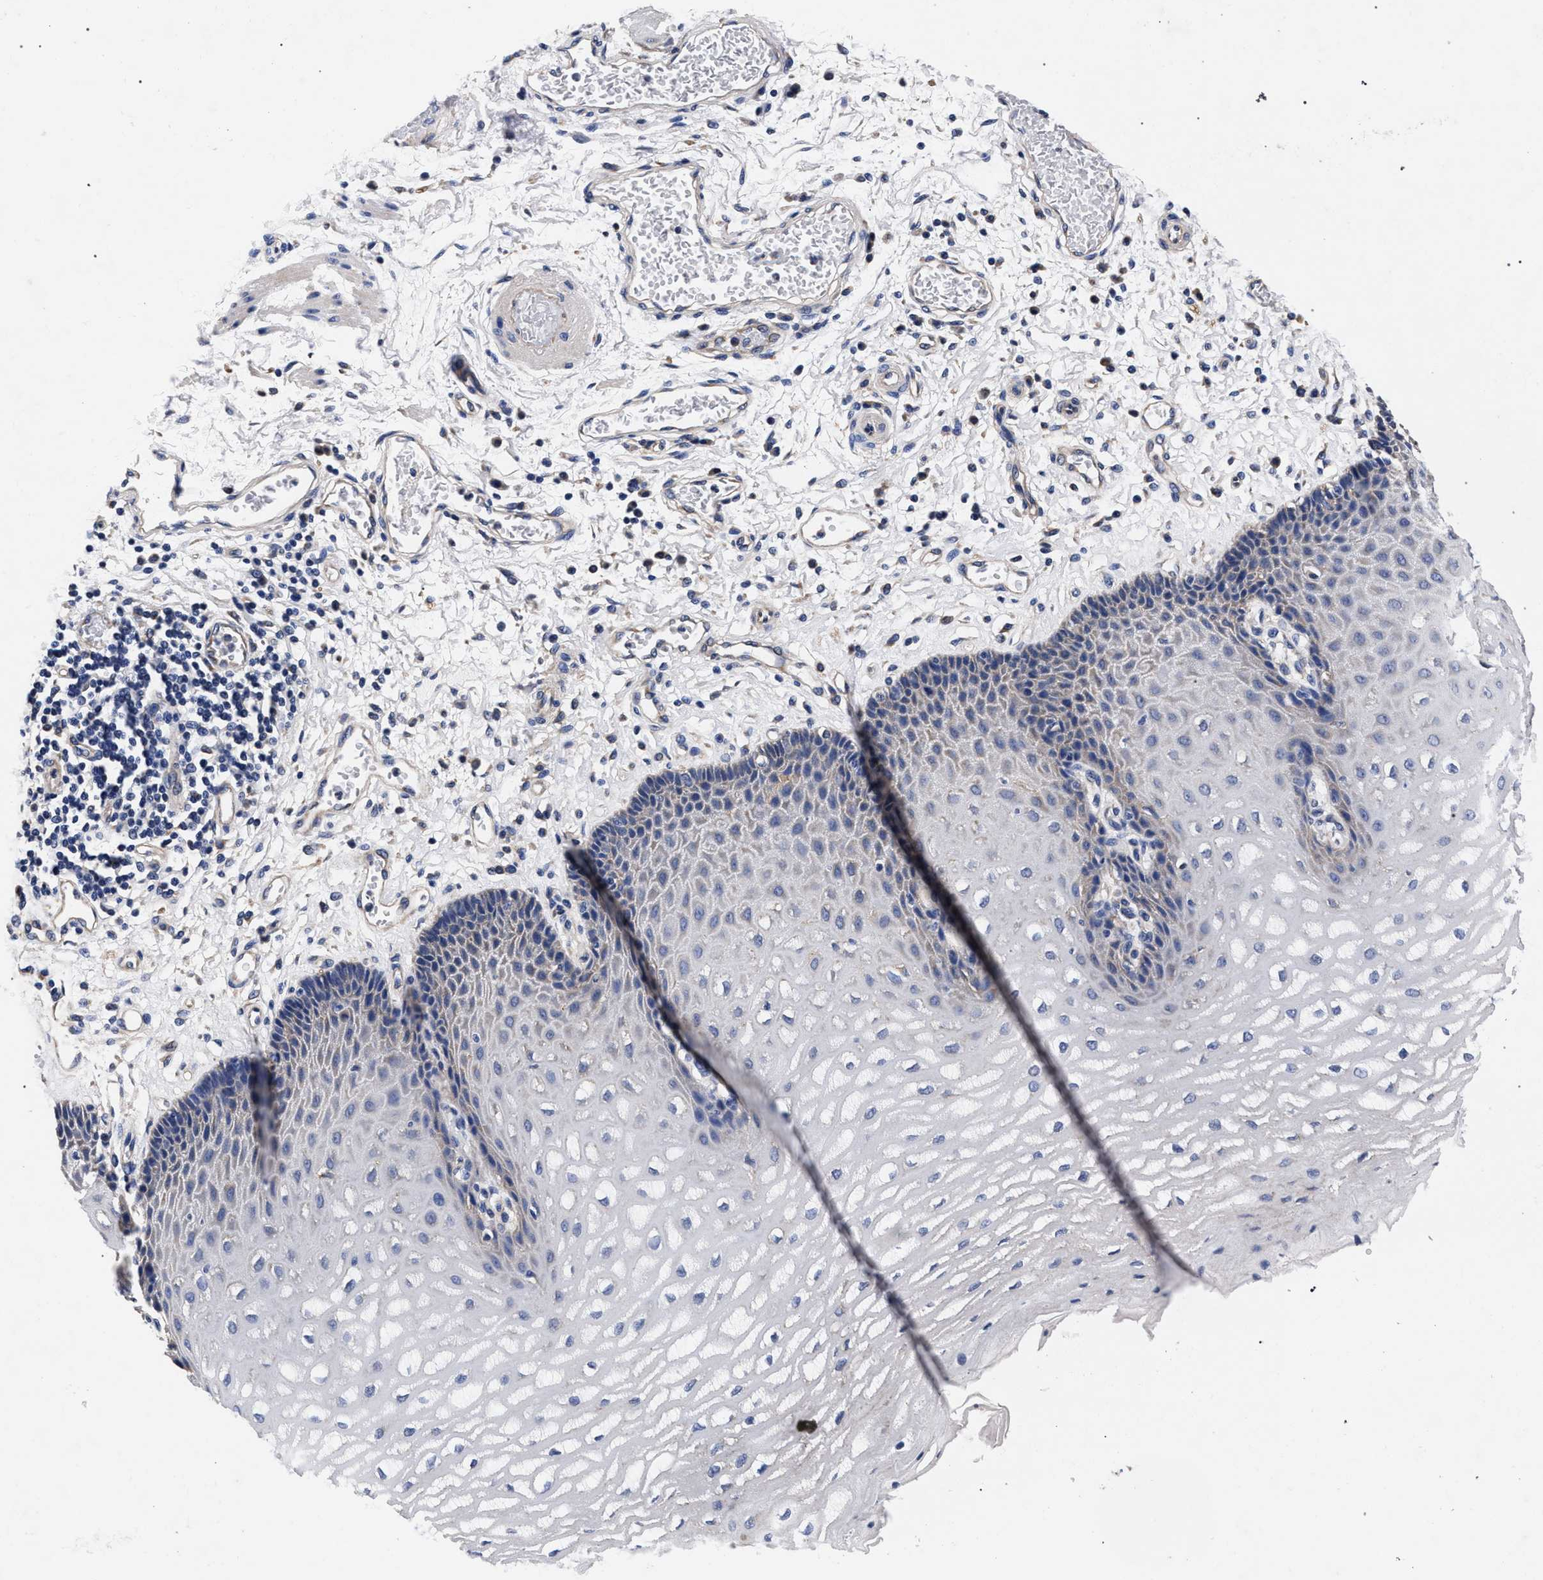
{"staining": {"intensity": "weak", "quantity": "<25%", "location": "cytoplasmic/membranous"}, "tissue": "esophagus", "cell_type": "Squamous epithelial cells", "image_type": "normal", "snomed": [{"axis": "morphology", "description": "Normal tissue, NOS"}, {"axis": "topography", "description": "Esophagus"}], "caption": "This is a image of immunohistochemistry (IHC) staining of unremarkable esophagus, which shows no expression in squamous epithelial cells.", "gene": "CFAP95", "patient": {"sex": "male", "age": 54}}